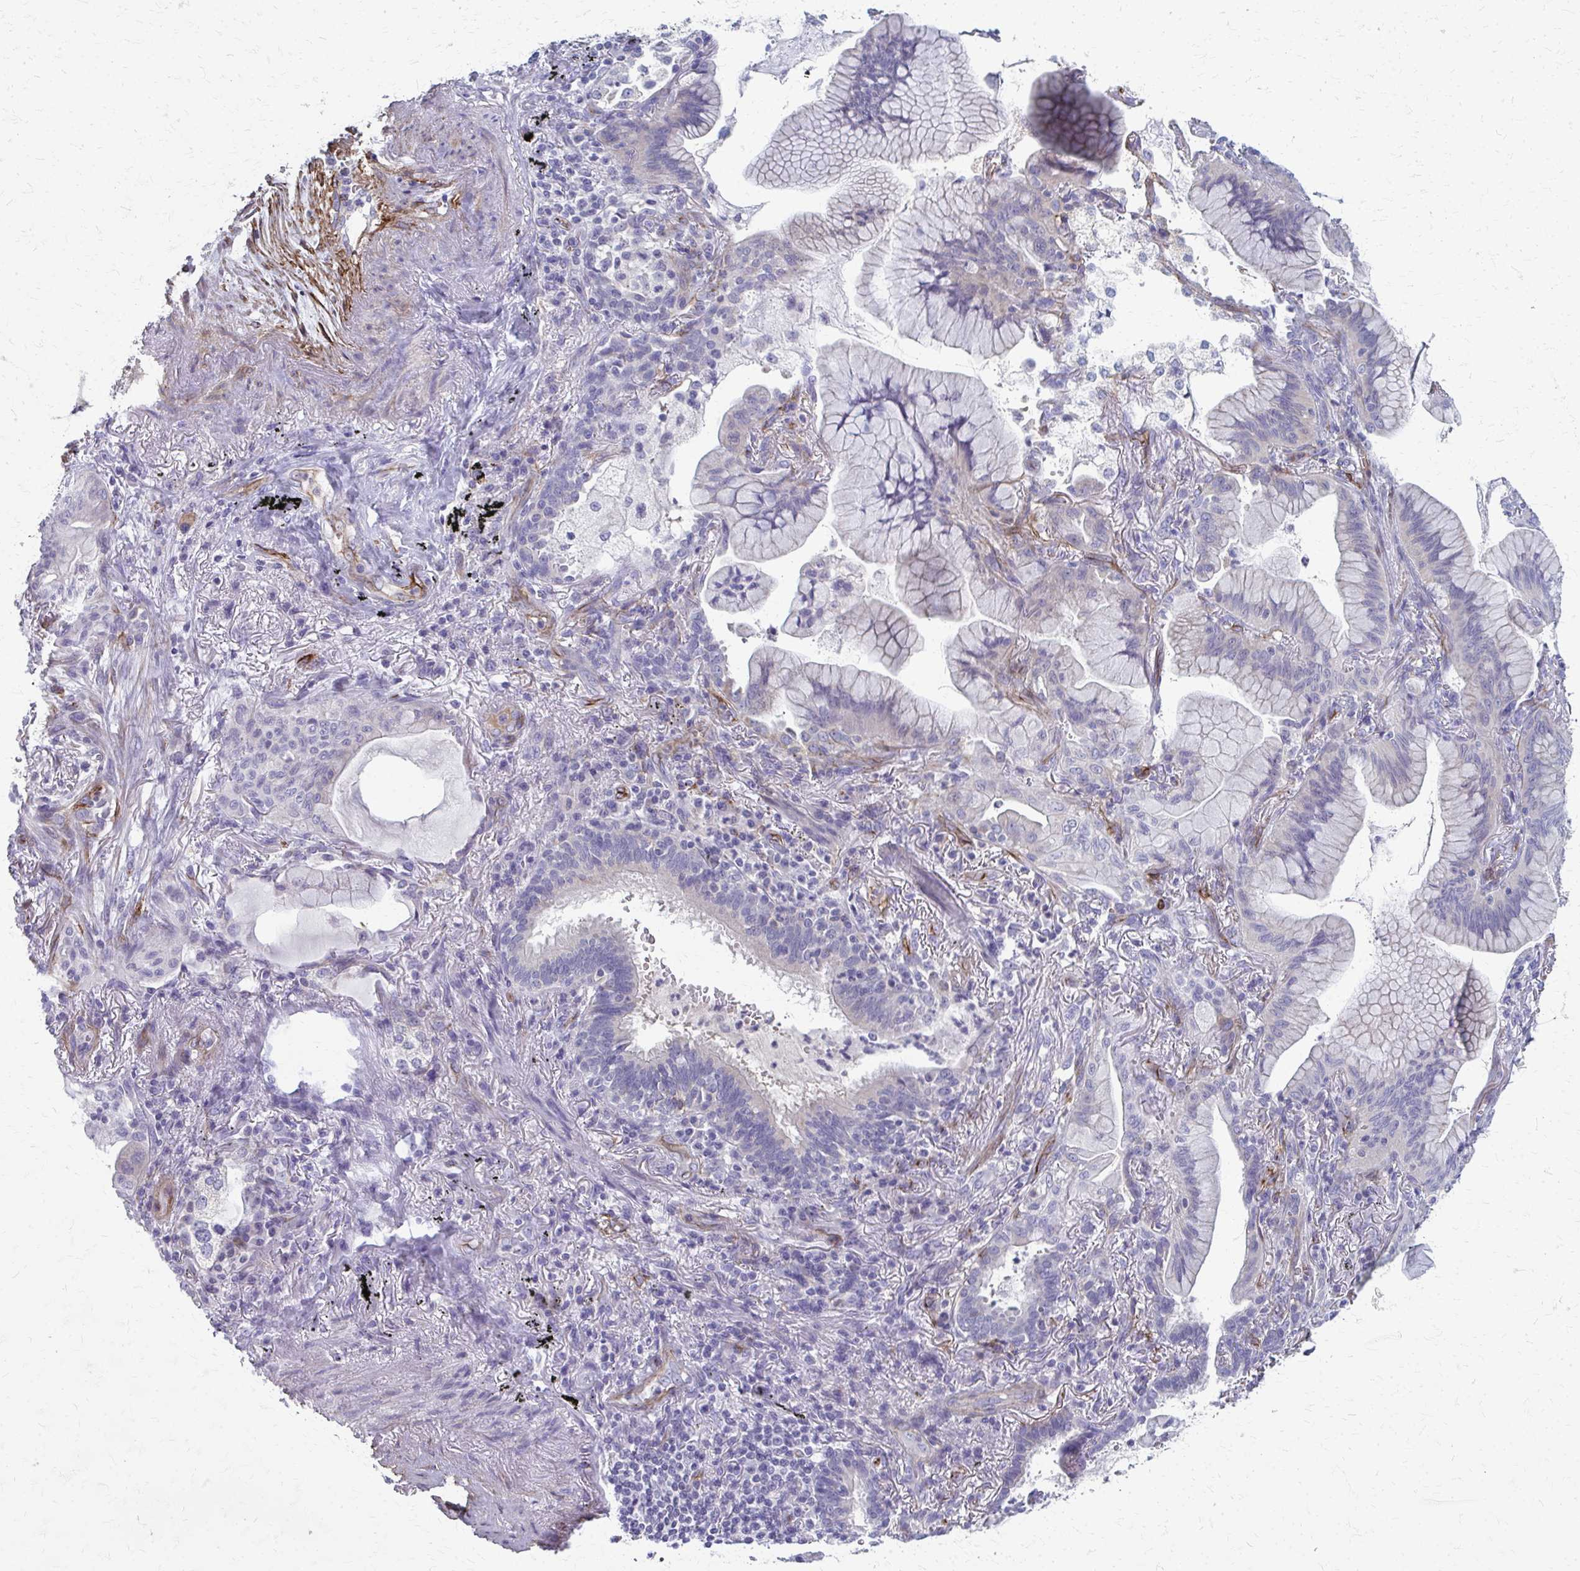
{"staining": {"intensity": "negative", "quantity": "none", "location": "none"}, "tissue": "lung cancer", "cell_type": "Tumor cells", "image_type": "cancer", "snomed": [{"axis": "morphology", "description": "Adenocarcinoma, NOS"}, {"axis": "topography", "description": "Lung"}], "caption": "Immunohistochemical staining of human lung adenocarcinoma displays no significant expression in tumor cells.", "gene": "ADIPOQ", "patient": {"sex": "male", "age": 77}}